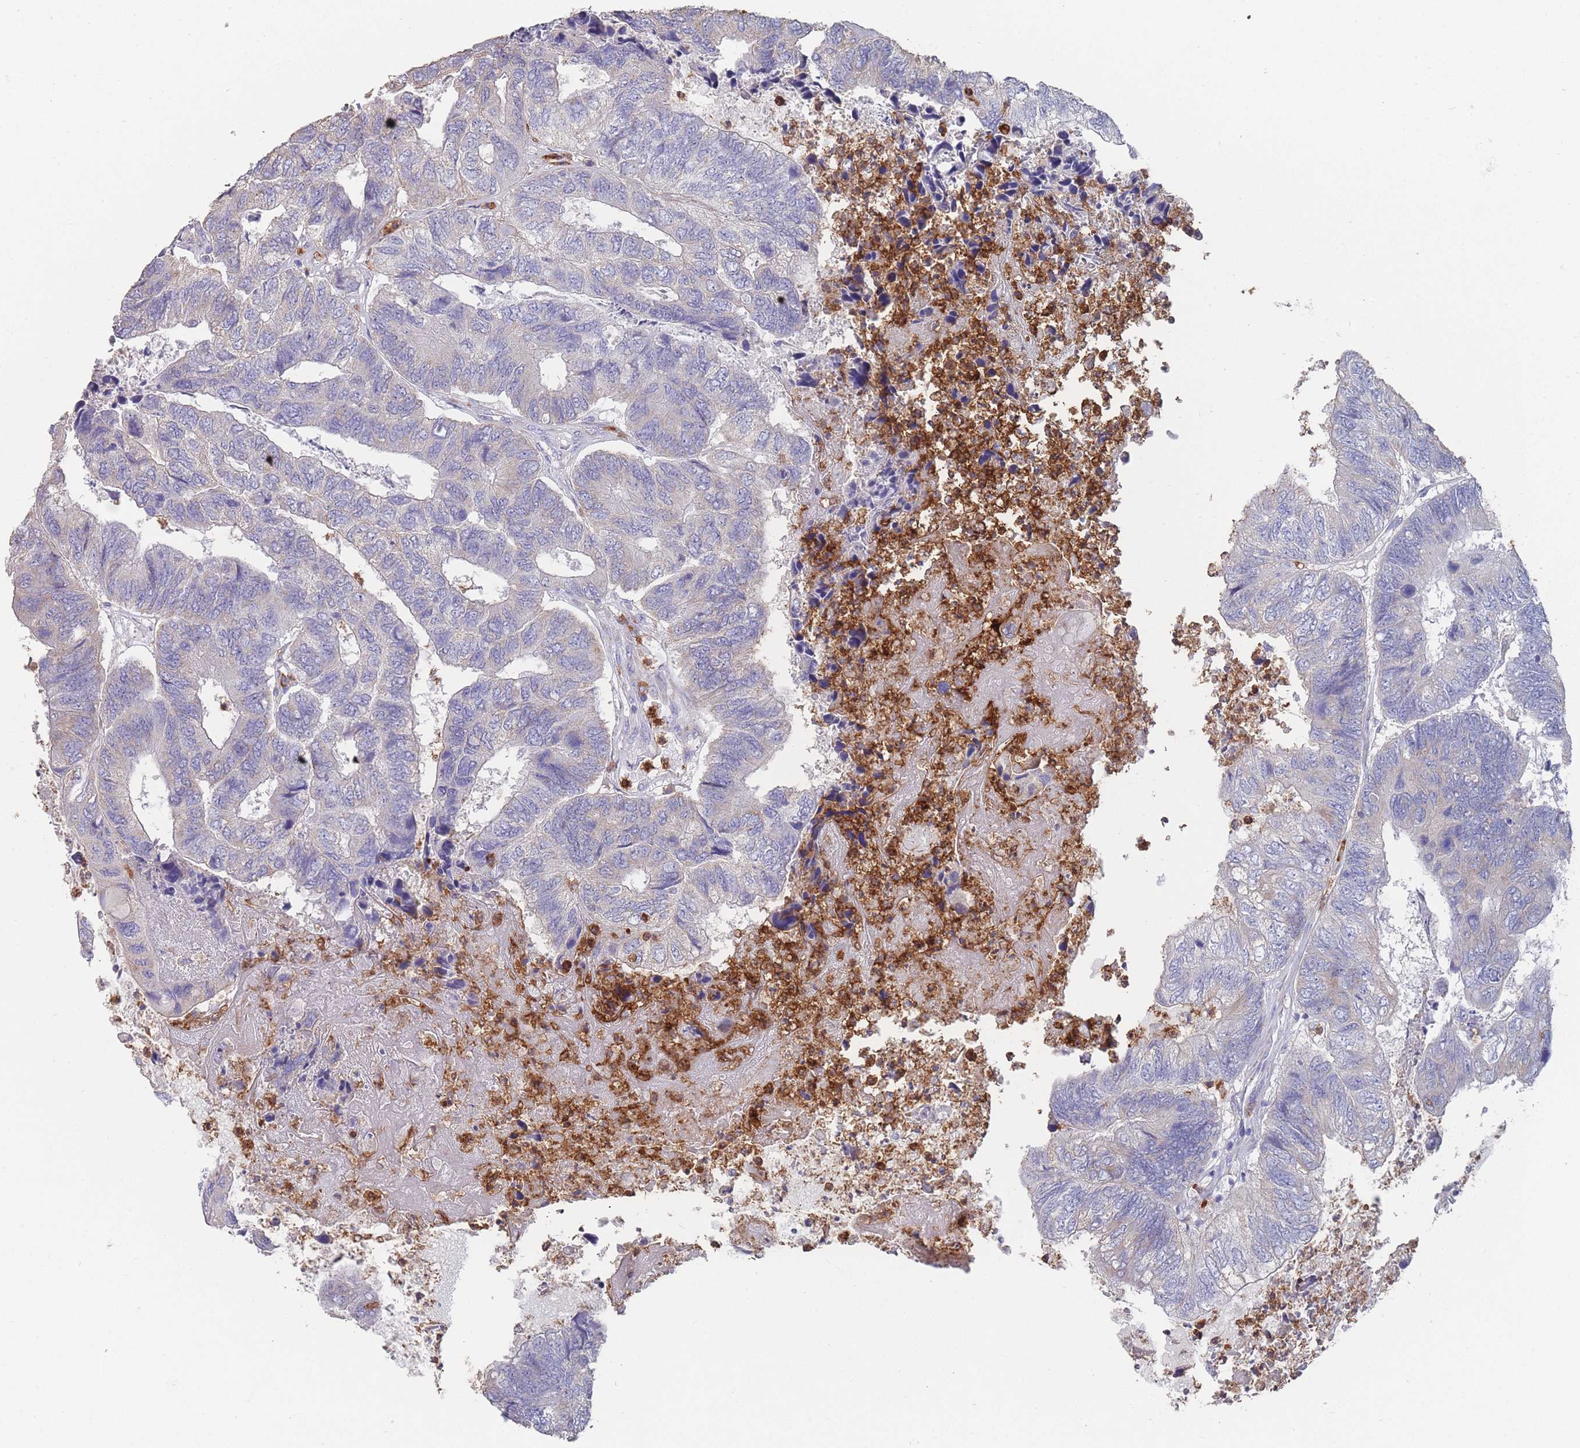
{"staining": {"intensity": "negative", "quantity": "none", "location": "none"}, "tissue": "colorectal cancer", "cell_type": "Tumor cells", "image_type": "cancer", "snomed": [{"axis": "morphology", "description": "Adenocarcinoma, NOS"}, {"axis": "topography", "description": "Colon"}], "caption": "IHC of human colorectal adenocarcinoma exhibits no staining in tumor cells.", "gene": "CLEC12A", "patient": {"sex": "female", "age": 67}}